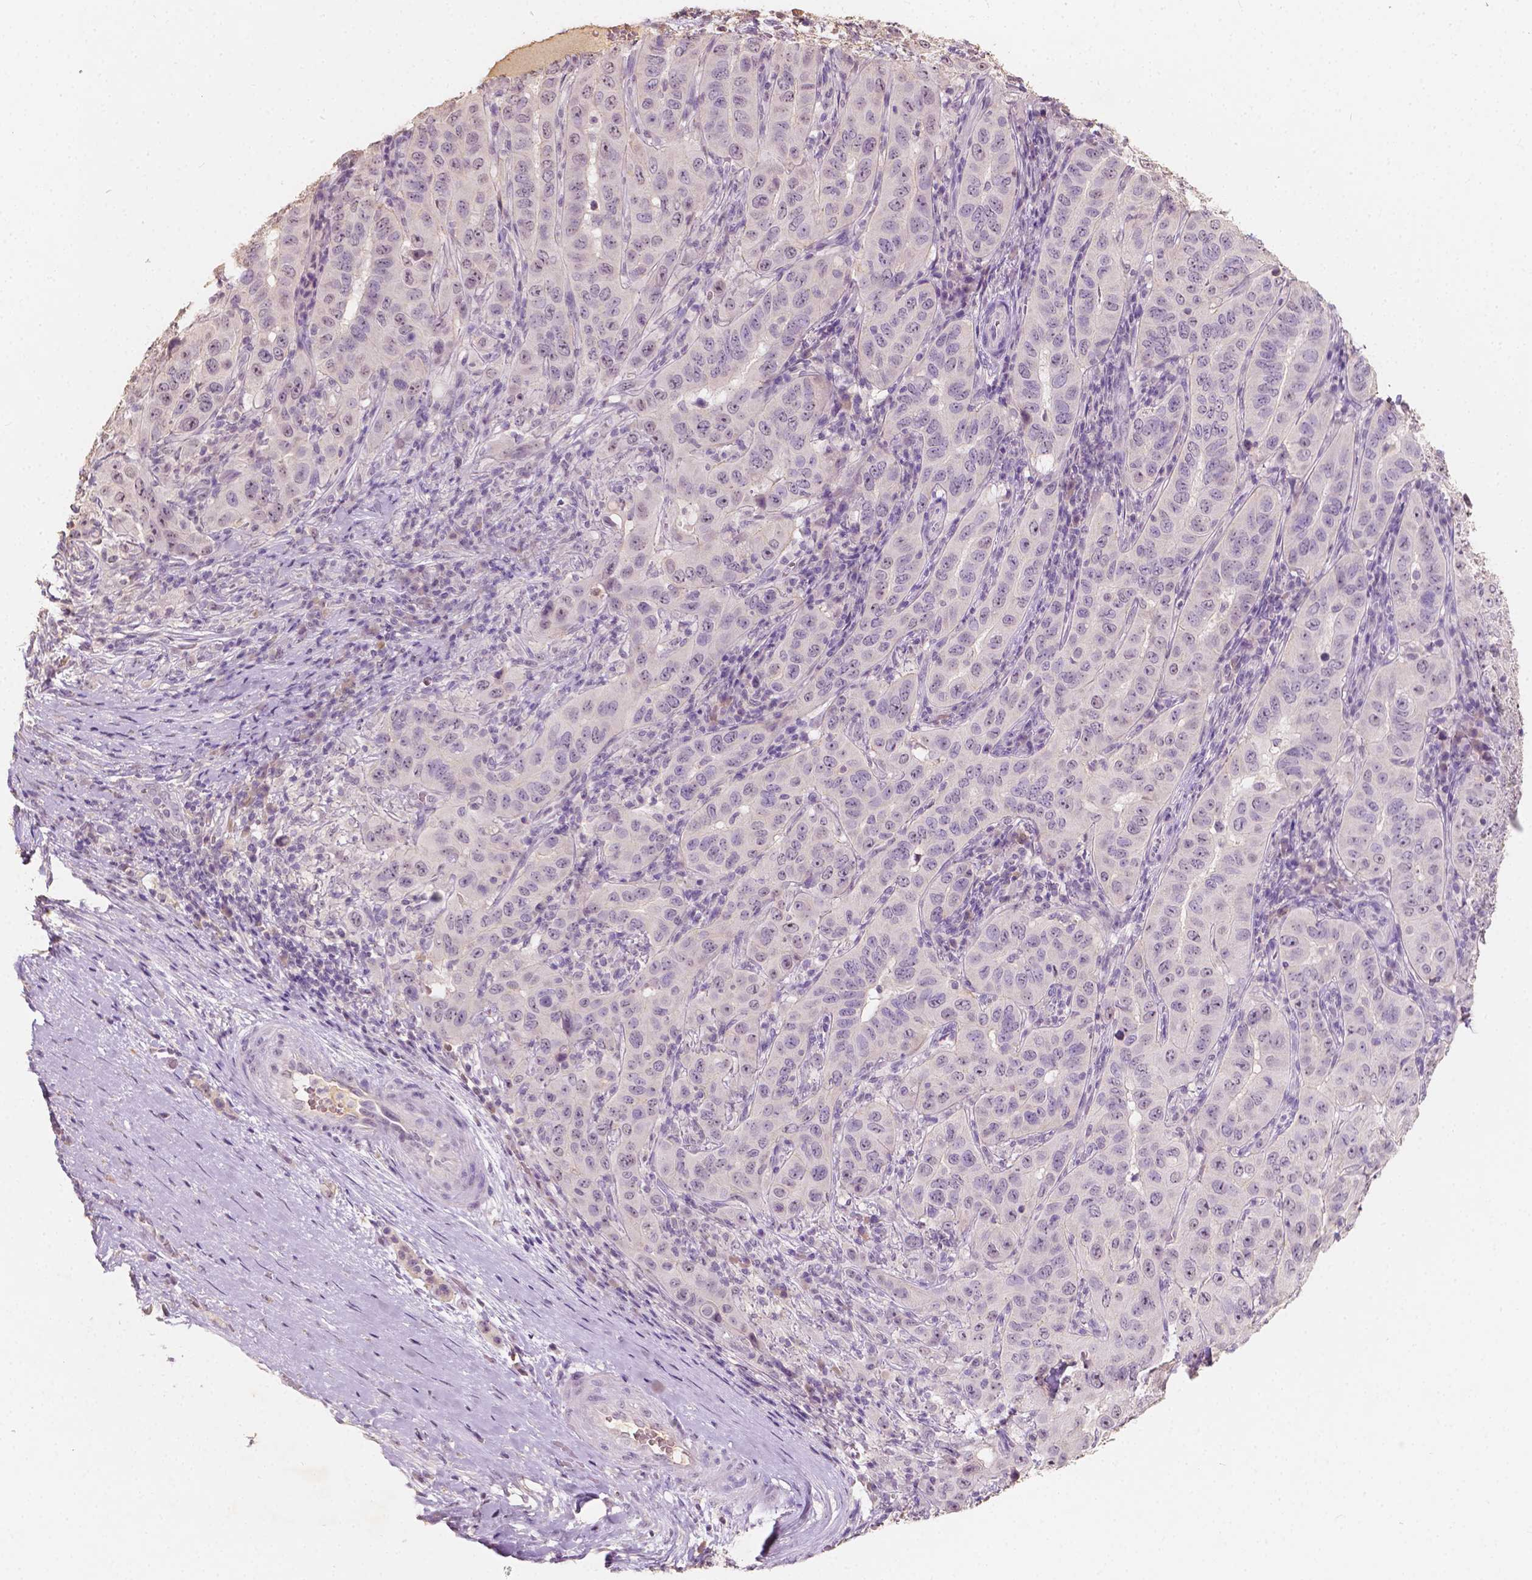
{"staining": {"intensity": "negative", "quantity": "none", "location": "none"}, "tissue": "pancreatic cancer", "cell_type": "Tumor cells", "image_type": "cancer", "snomed": [{"axis": "morphology", "description": "Adenocarcinoma, NOS"}, {"axis": "topography", "description": "Pancreas"}], "caption": "Immunohistochemistry photomicrograph of neoplastic tissue: pancreatic cancer (adenocarcinoma) stained with DAB (3,3'-diaminobenzidine) reveals no significant protein positivity in tumor cells.", "gene": "SOX15", "patient": {"sex": "male", "age": 63}}